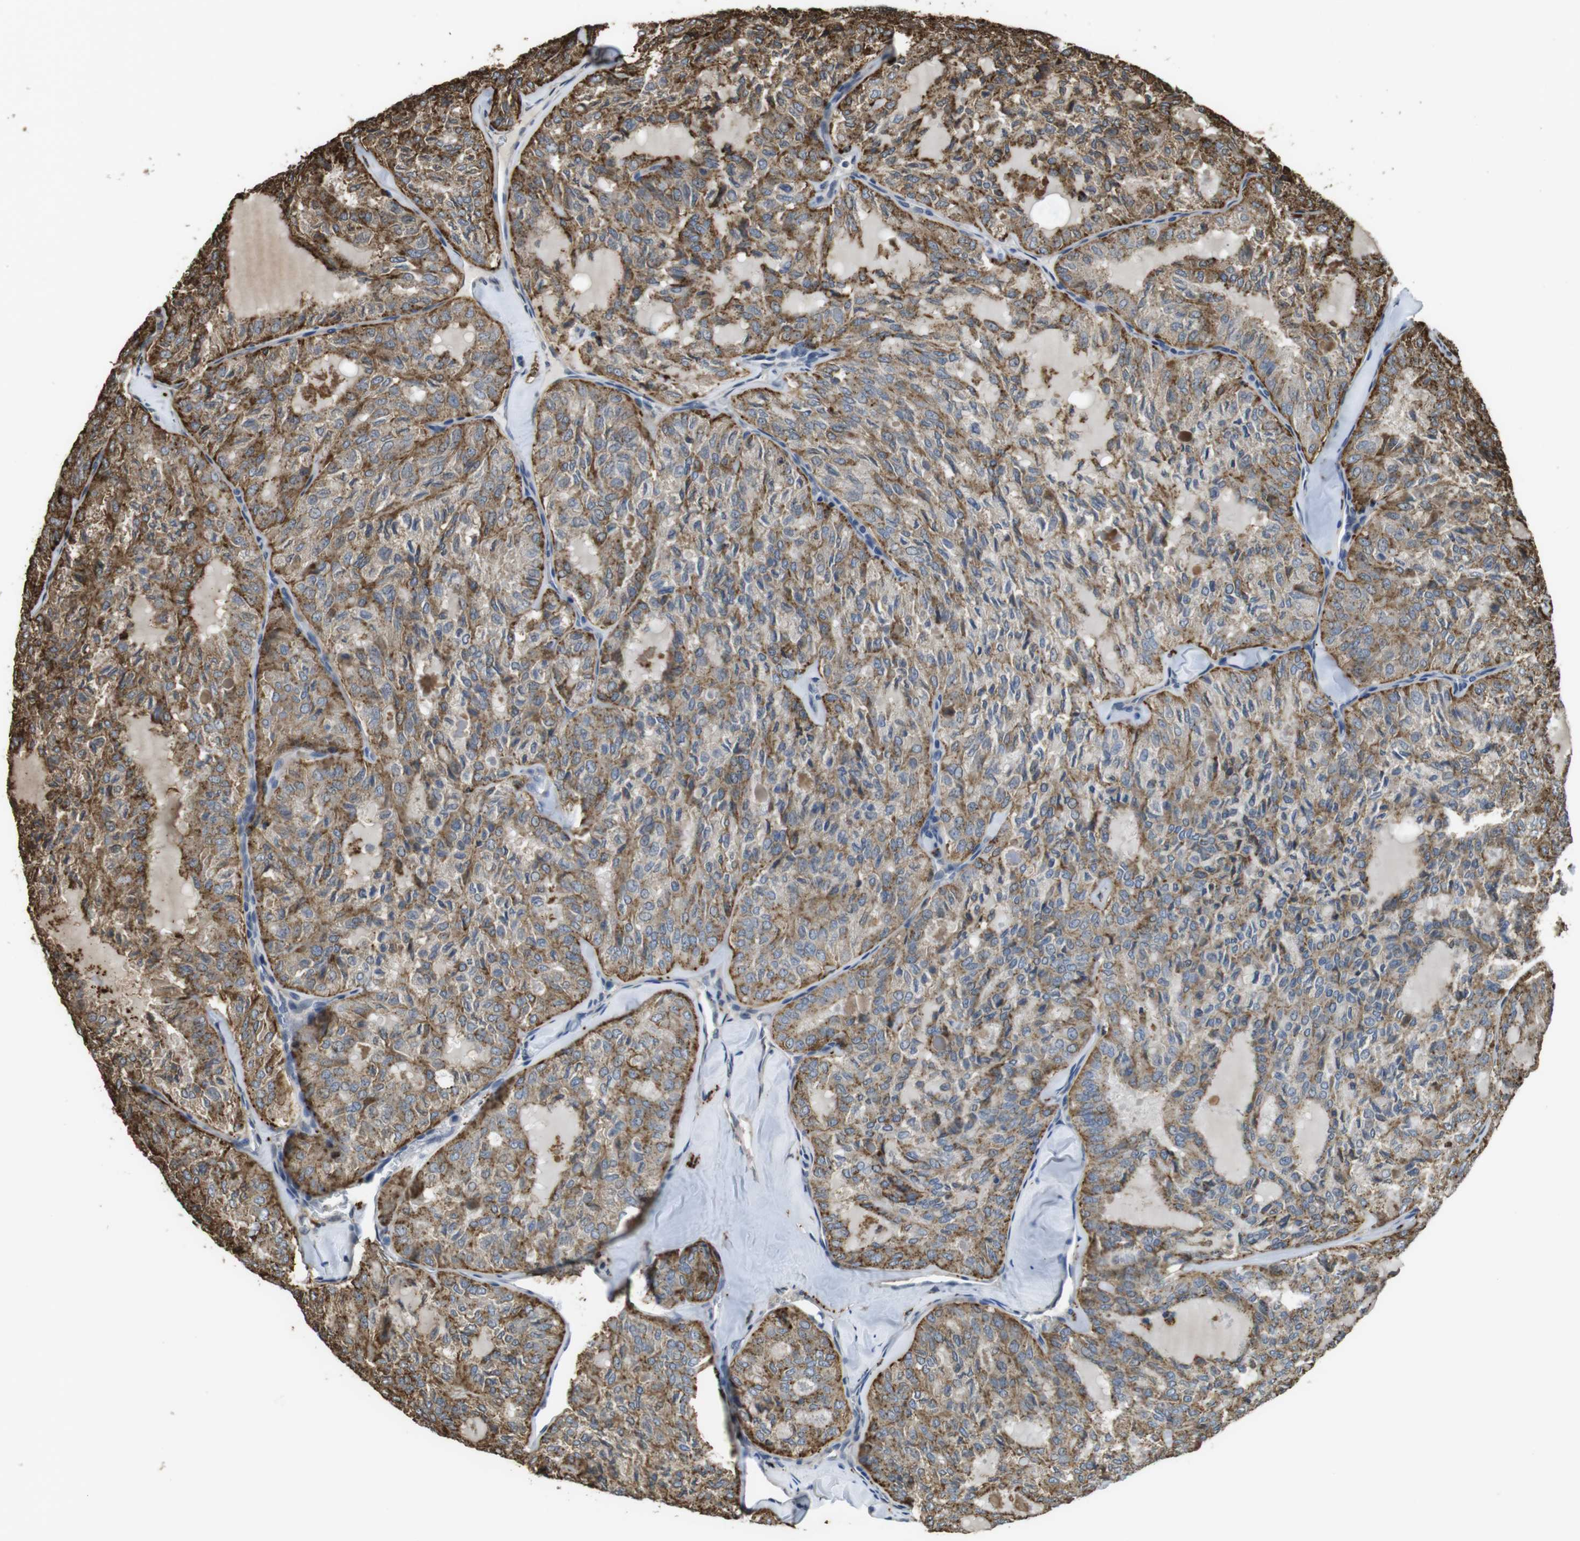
{"staining": {"intensity": "strong", "quantity": ">75%", "location": "cytoplasmic/membranous"}, "tissue": "thyroid cancer", "cell_type": "Tumor cells", "image_type": "cancer", "snomed": [{"axis": "morphology", "description": "Follicular adenoma carcinoma, NOS"}, {"axis": "topography", "description": "Thyroid gland"}], "caption": "This is a micrograph of IHC staining of follicular adenoma carcinoma (thyroid), which shows strong staining in the cytoplasmic/membranous of tumor cells.", "gene": "FZD10", "patient": {"sex": "male", "age": 75}}